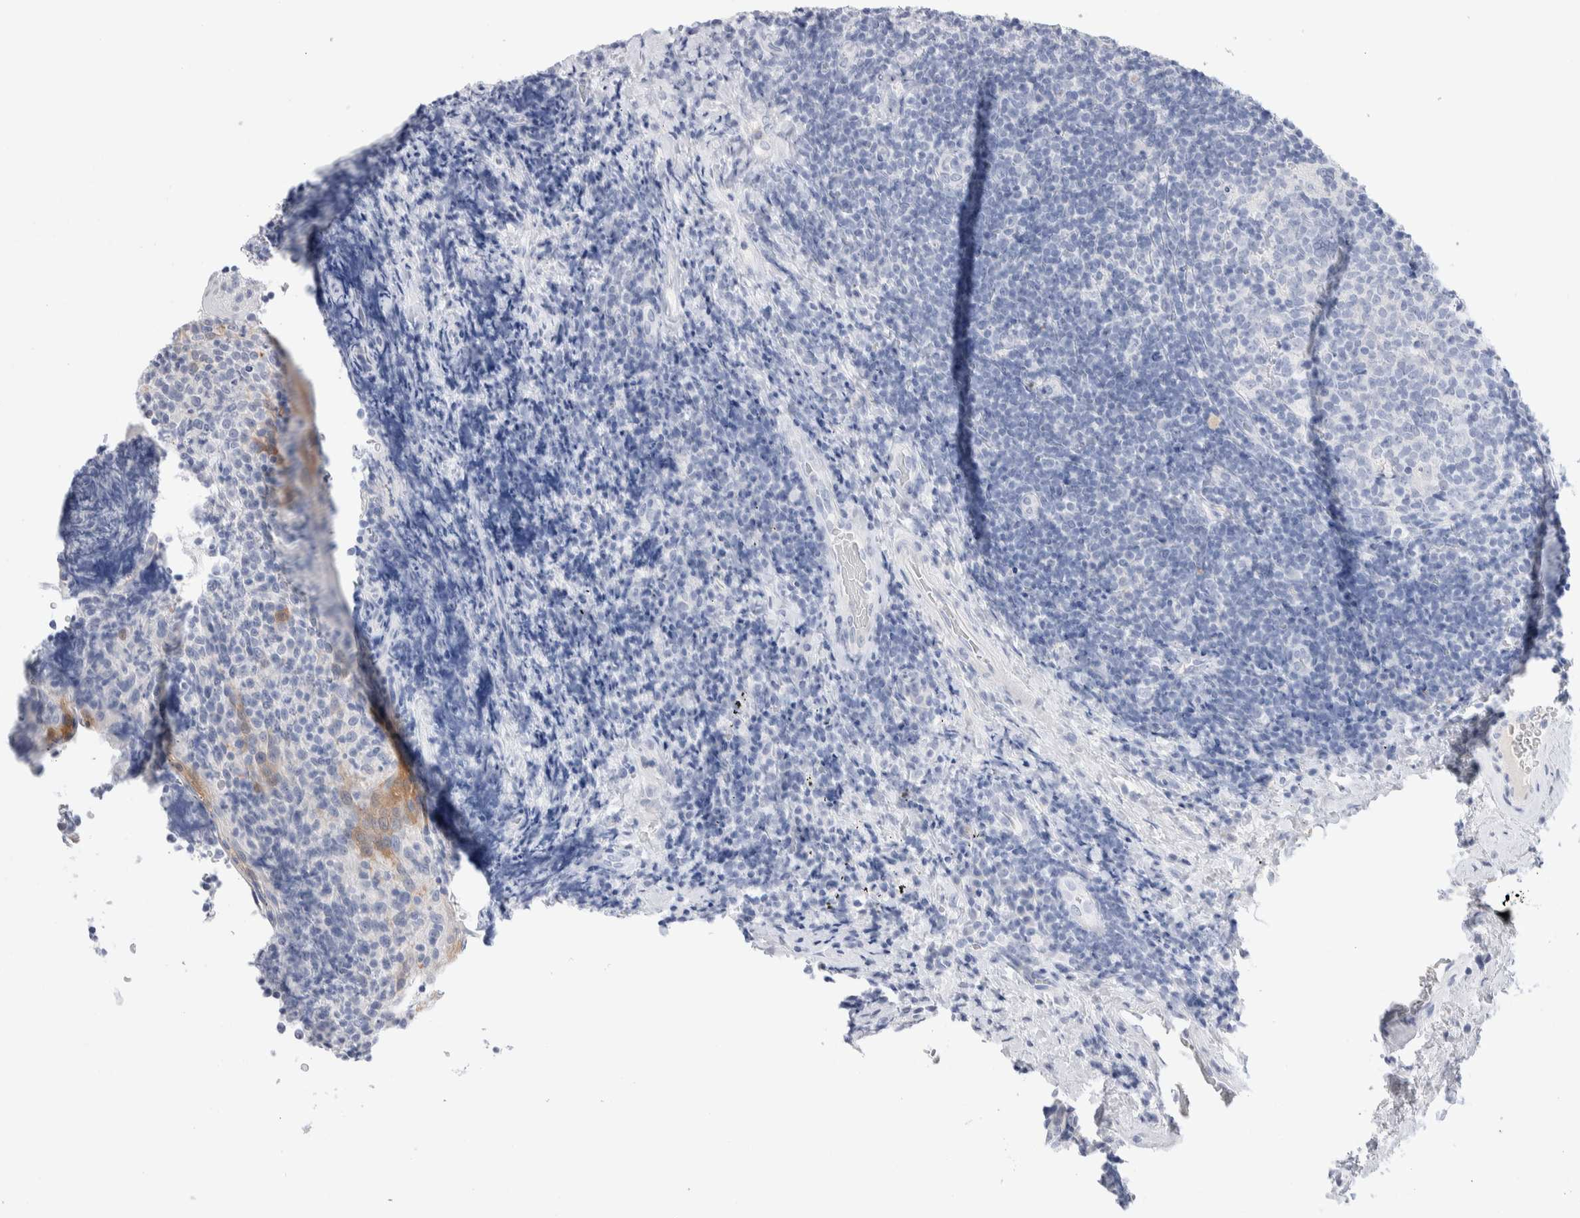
{"staining": {"intensity": "negative", "quantity": "none", "location": "none"}, "tissue": "lymphoma", "cell_type": "Tumor cells", "image_type": "cancer", "snomed": [{"axis": "morphology", "description": "Malignant lymphoma, non-Hodgkin's type, High grade"}, {"axis": "topography", "description": "Tonsil"}], "caption": "Tumor cells show no significant staining in high-grade malignant lymphoma, non-Hodgkin's type.", "gene": "GDA", "patient": {"sex": "female", "age": 36}}